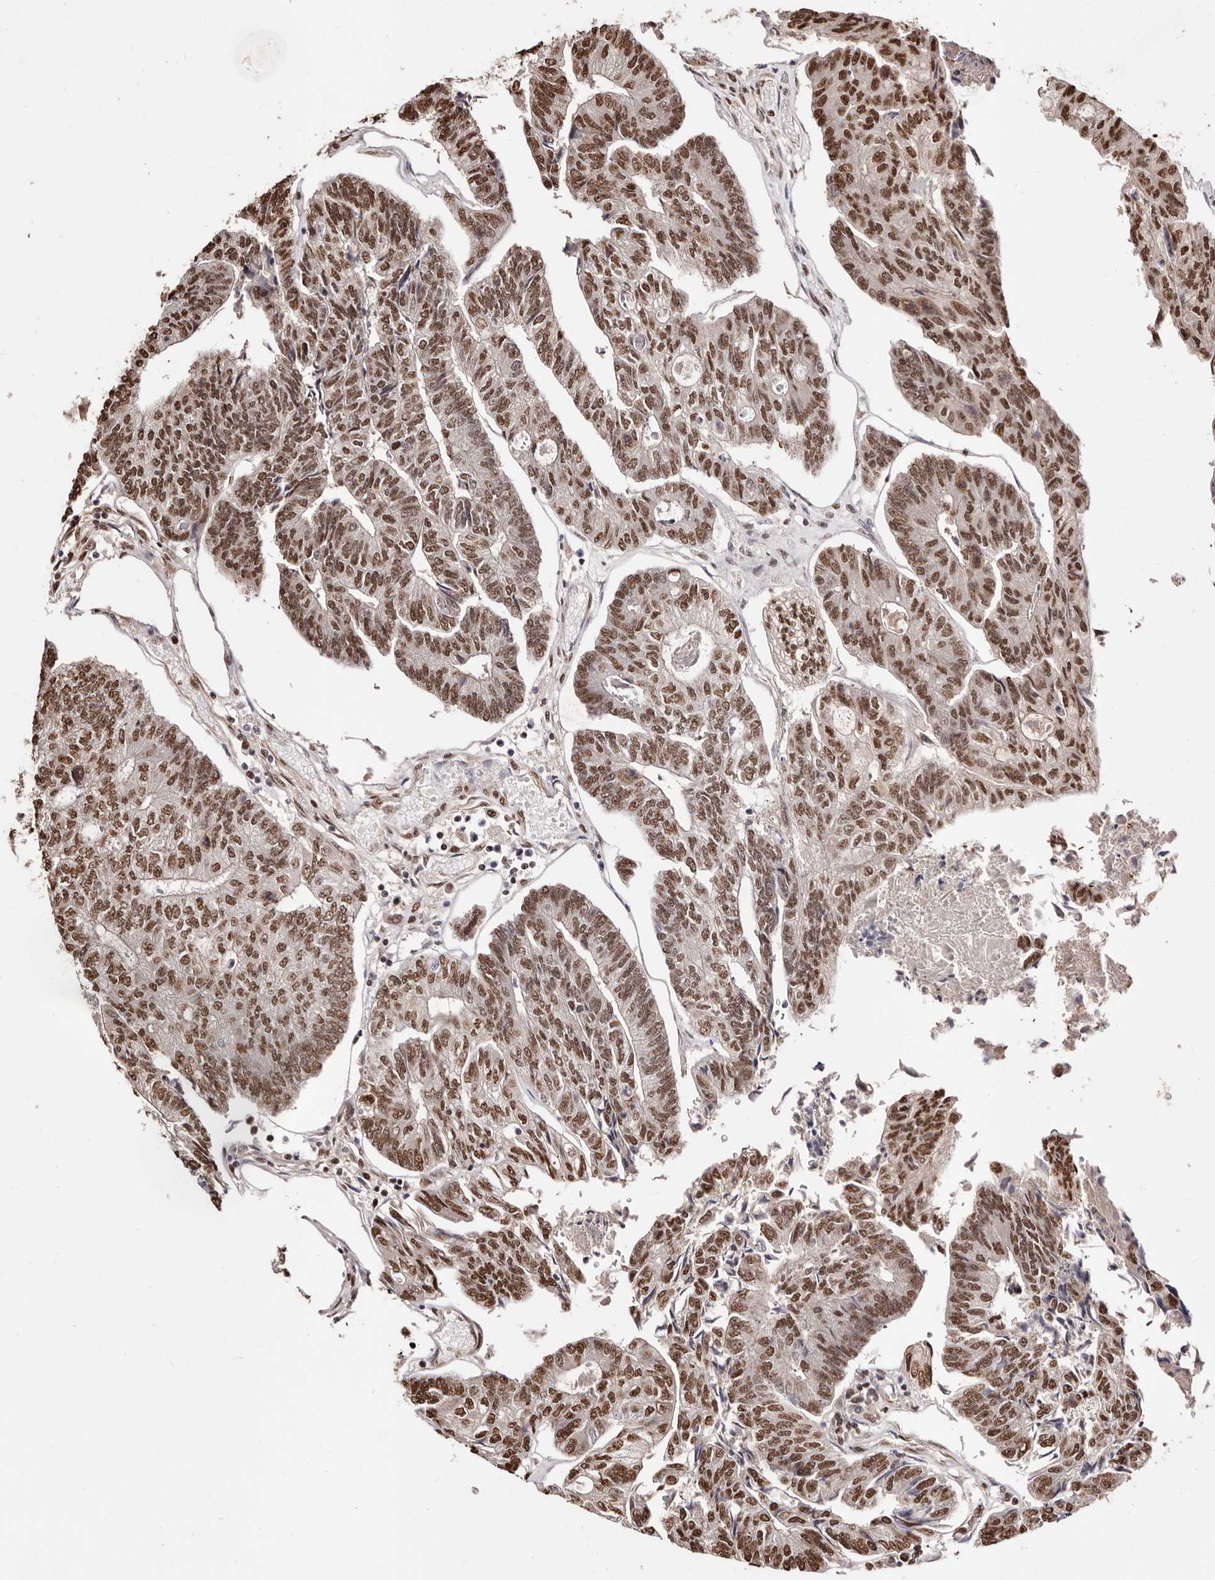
{"staining": {"intensity": "strong", "quantity": ">75%", "location": "nuclear"}, "tissue": "colorectal cancer", "cell_type": "Tumor cells", "image_type": "cancer", "snomed": [{"axis": "morphology", "description": "Adenocarcinoma, NOS"}, {"axis": "topography", "description": "Colon"}], "caption": "The image exhibits immunohistochemical staining of colorectal adenocarcinoma. There is strong nuclear staining is appreciated in approximately >75% of tumor cells.", "gene": "BICRAL", "patient": {"sex": "female", "age": 67}}